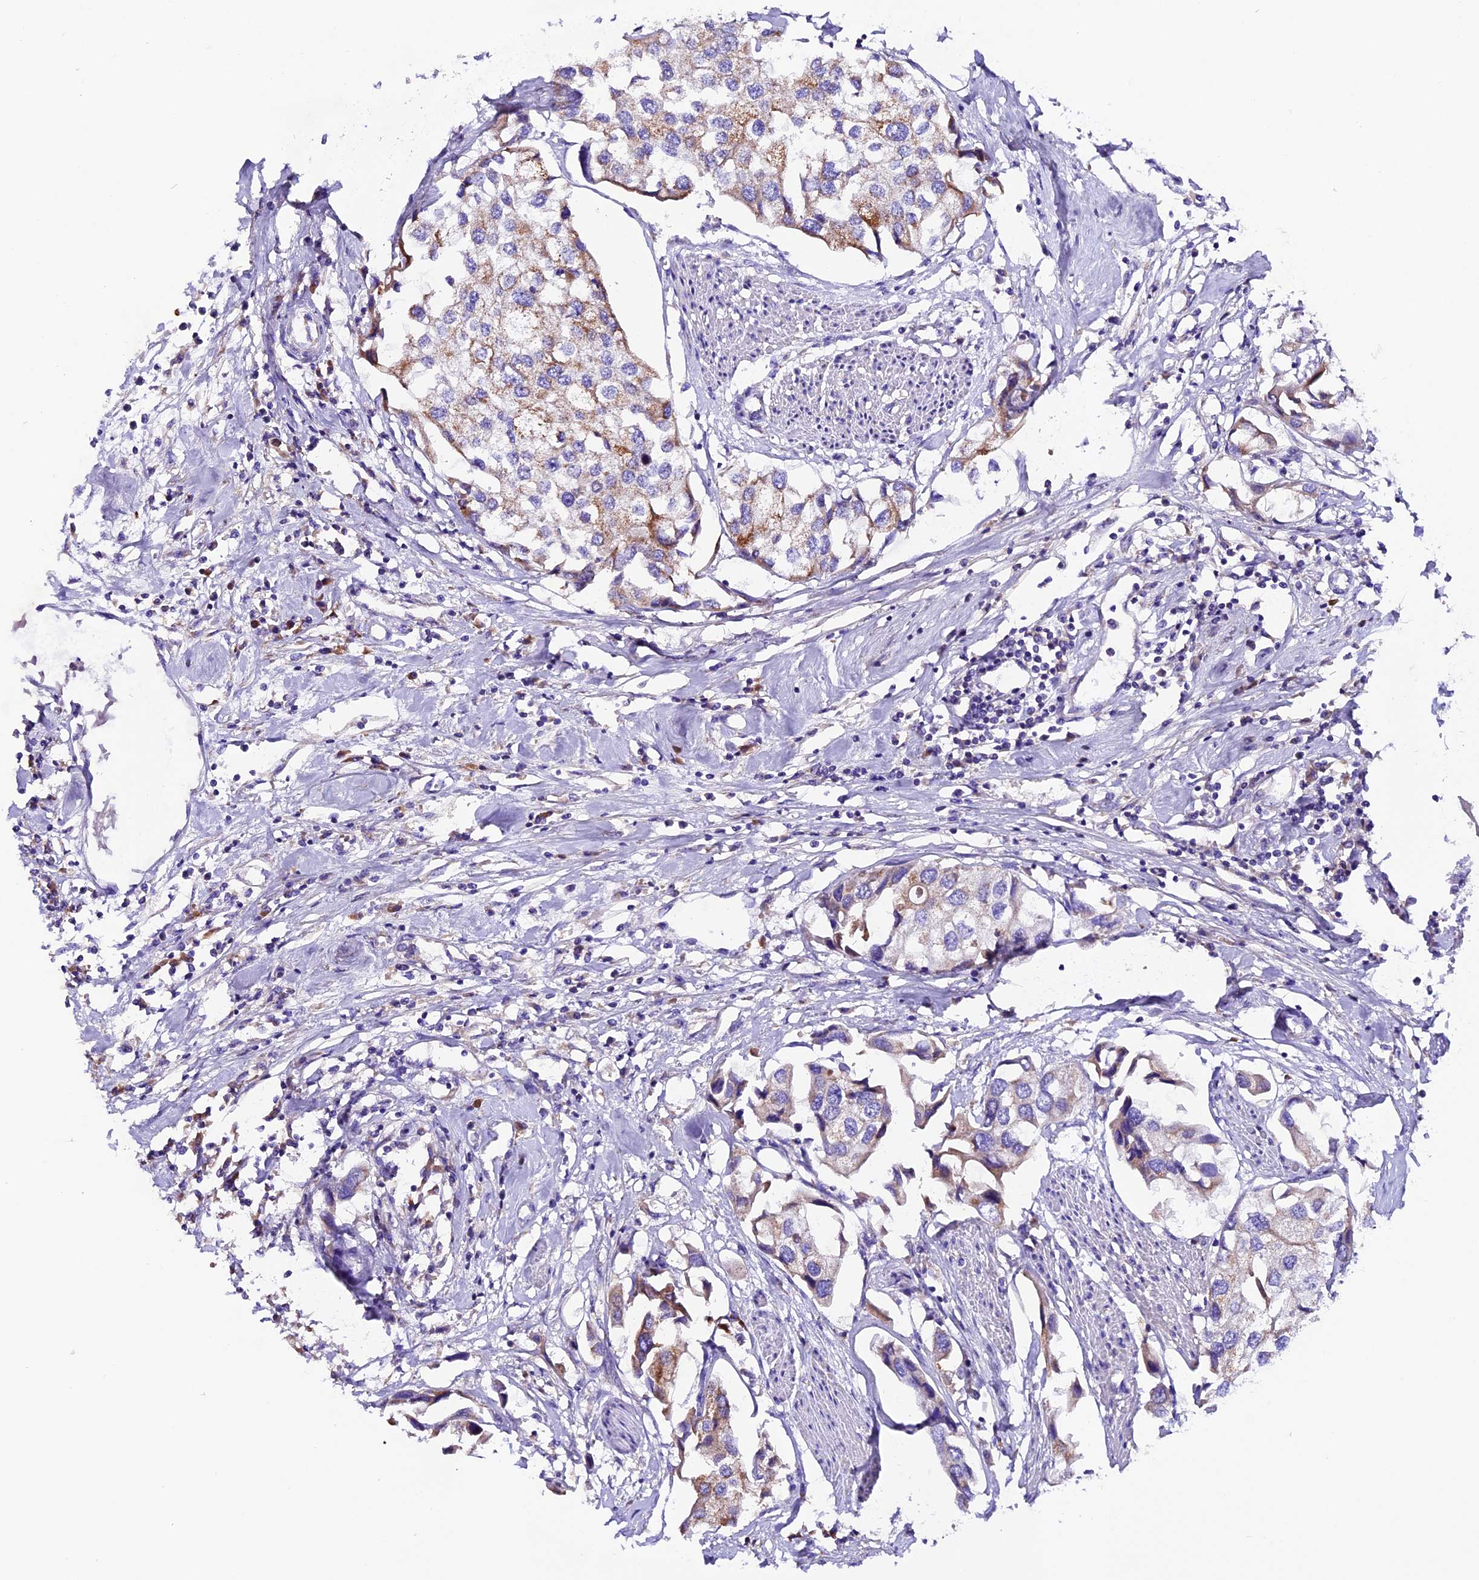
{"staining": {"intensity": "moderate", "quantity": "<25%", "location": "cytoplasmic/membranous"}, "tissue": "urothelial cancer", "cell_type": "Tumor cells", "image_type": "cancer", "snomed": [{"axis": "morphology", "description": "Urothelial carcinoma, High grade"}, {"axis": "topography", "description": "Urinary bladder"}], "caption": "Brown immunohistochemical staining in human urothelial cancer shows moderate cytoplasmic/membranous staining in about <25% of tumor cells.", "gene": "SIX5", "patient": {"sex": "male", "age": 64}}